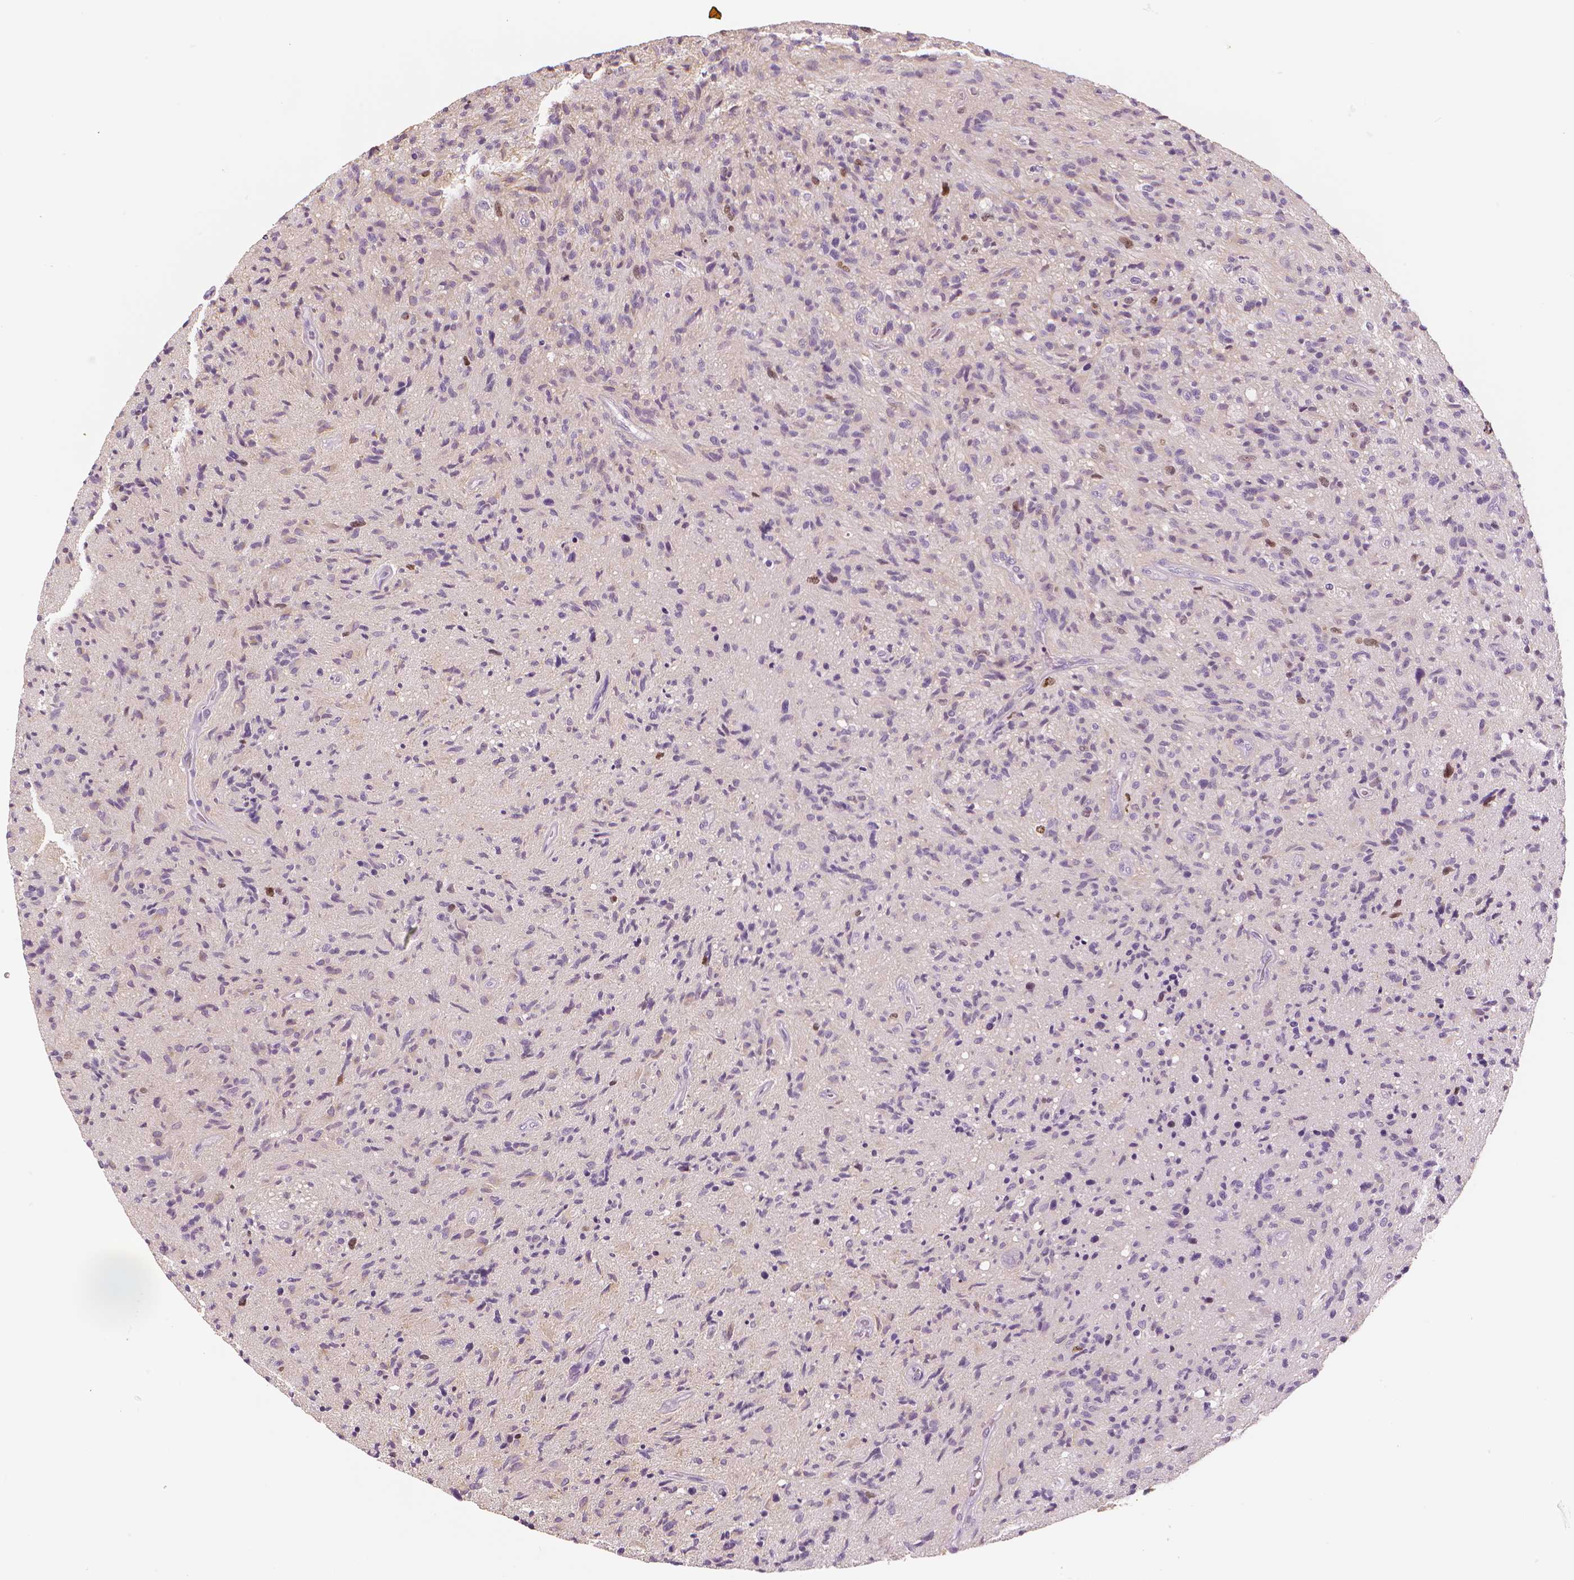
{"staining": {"intensity": "negative", "quantity": "none", "location": "none"}, "tissue": "glioma", "cell_type": "Tumor cells", "image_type": "cancer", "snomed": [{"axis": "morphology", "description": "Glioma, malignant, High grade"}, {"axis": "topography", "description": "Brain"}], "caption": "An image of human malignant glioma (high-grade) is negative for staining in tumor cells.", "gene": "MKI67", "patient": {"sex": "male", "age": 54}}